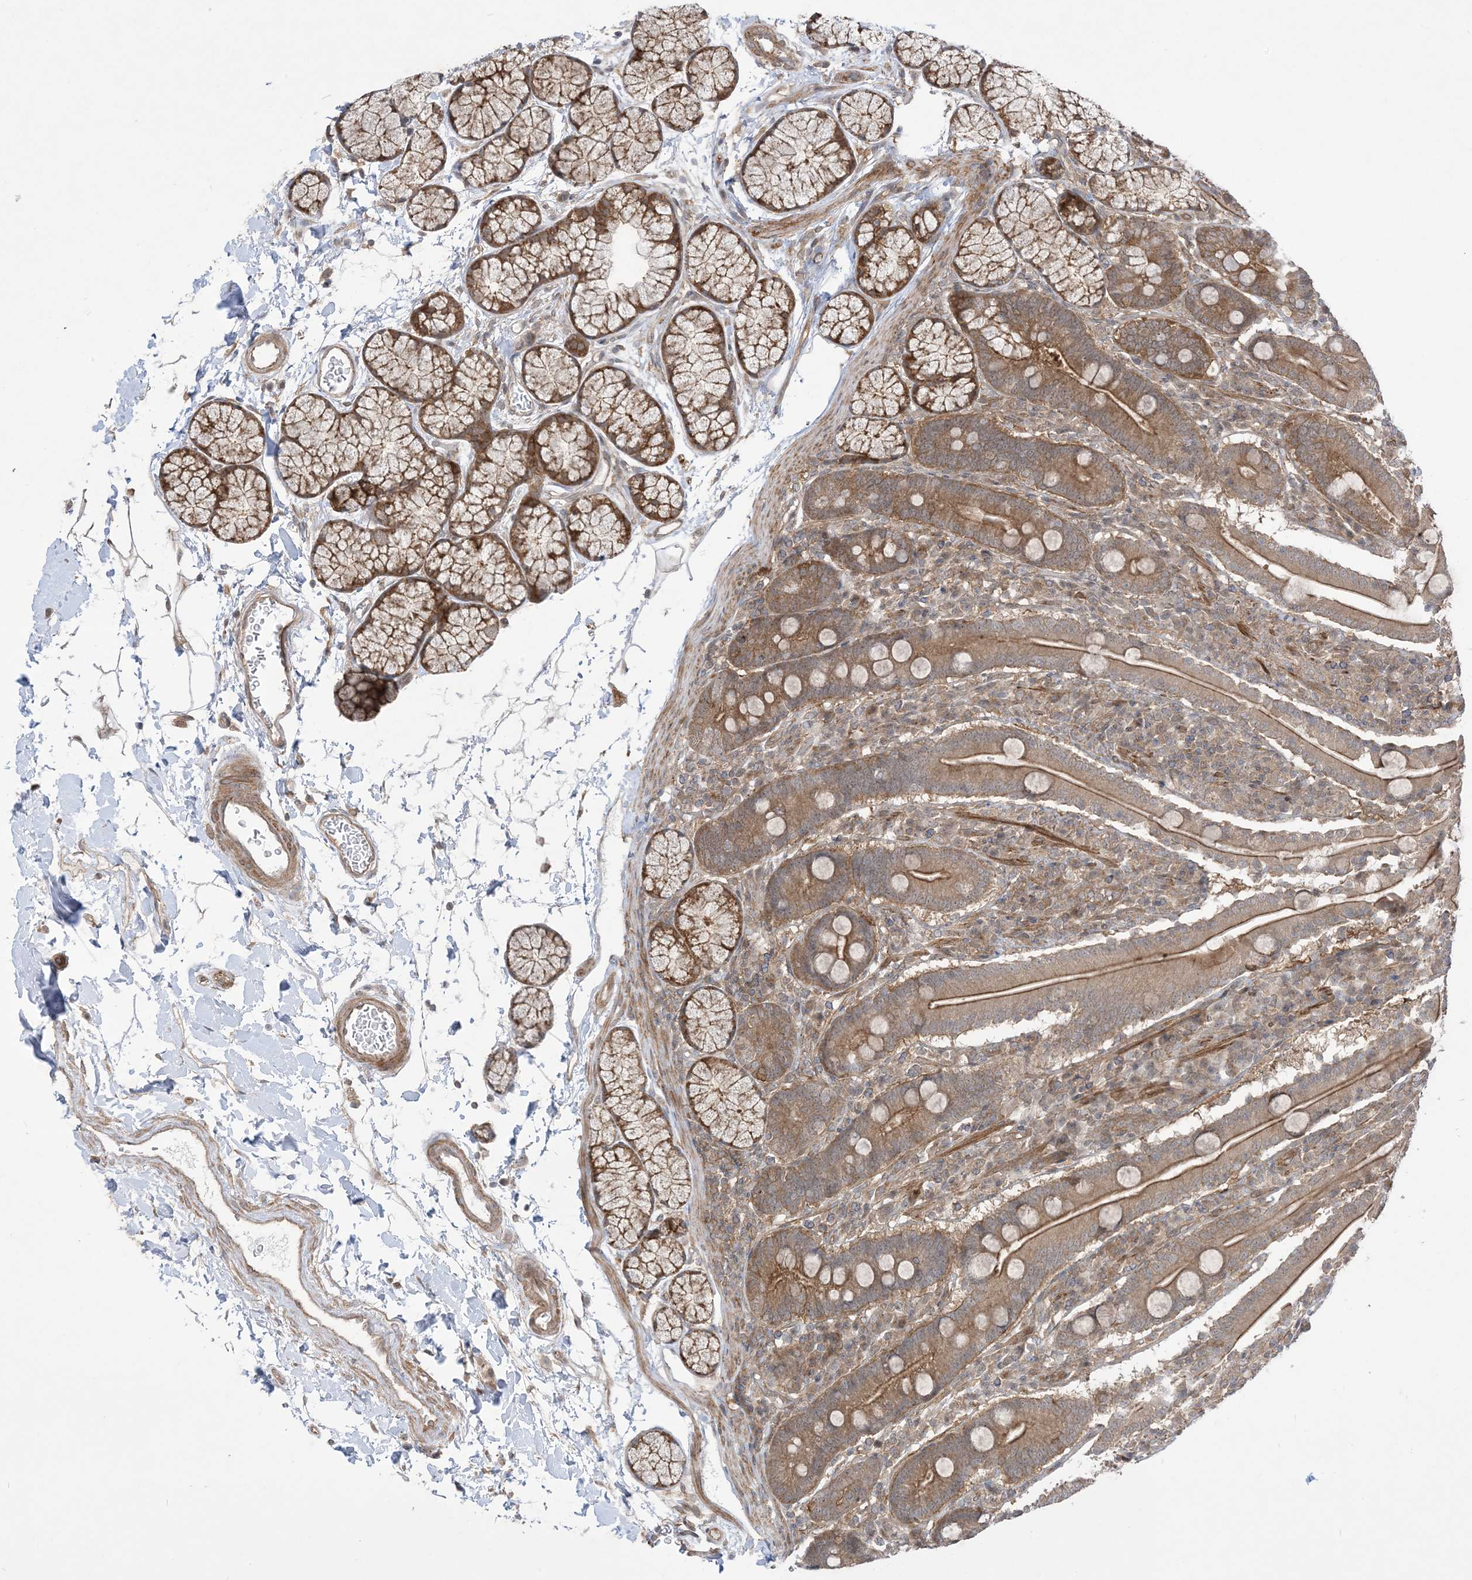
{"staining": {"intensity": "moderate", "quantity": ">75%", "location": "cytoplasmic/membranous,nuclear"}, "tissue": "duodenum", "cell_type": "Glandular cells", "image_type": "normal", "snomed": [{"axis": "morphology", "description": "Normal tissue, NOS"}, {"axis": "topography", "description": "Duodenum"}], "caption": "An IHC micrograph of normal tissue is shown. Protein staining in brown labels moderate cytoplasmic/membranous,nuclear positivity in duodenum within glandular cells. The staining was performed using DAB to visualize the protein expression in brown, while the nuclei were stained in blue with hematoxylin (Magnification: 20x).", "gene": "SOGA3", "patient": {"sex": "male", "age": 35}}